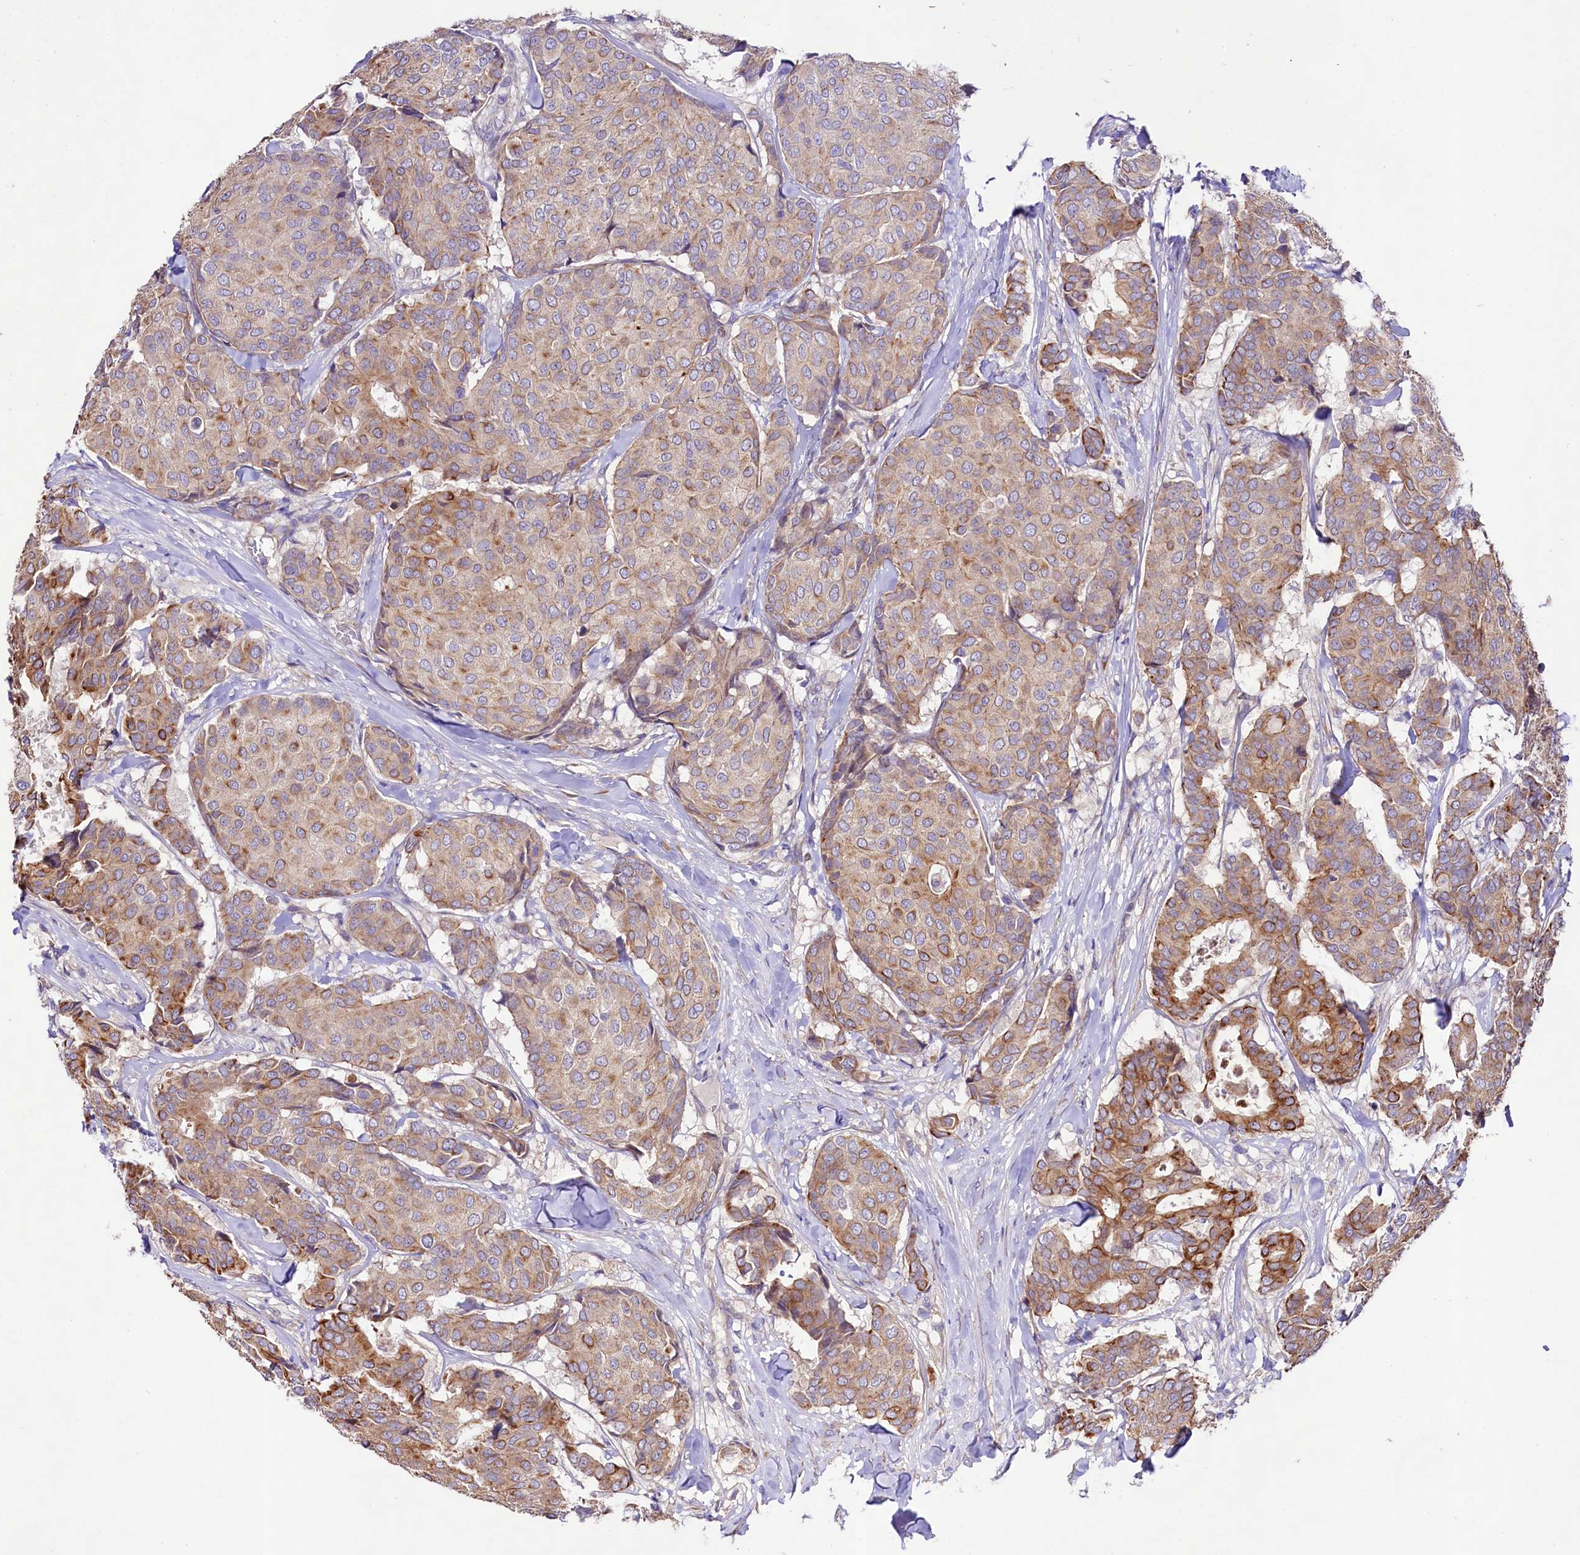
{"staining": {"intensity": "moderate", "quantity": ">75%", "location": "cytoplasmic/membranous"}, "tissue": "breast cancer", "cell_type": "Tumor cells", "image_type": "cancer", "snomed": [{"axis": "morphology", "description": "Duct carcinoma"}, {"axis": "topography", "description": "Breast"}], "caption": "A histopathology image showing moderate cytoplasmic/membranous positivity in approximately >75% of tumor cells in invasive ductal carcinoma (breast), as visualized by brown immunohistochemical staining.", "gene": "VPS11", "patient": {"sex": "female", "age": 75}}